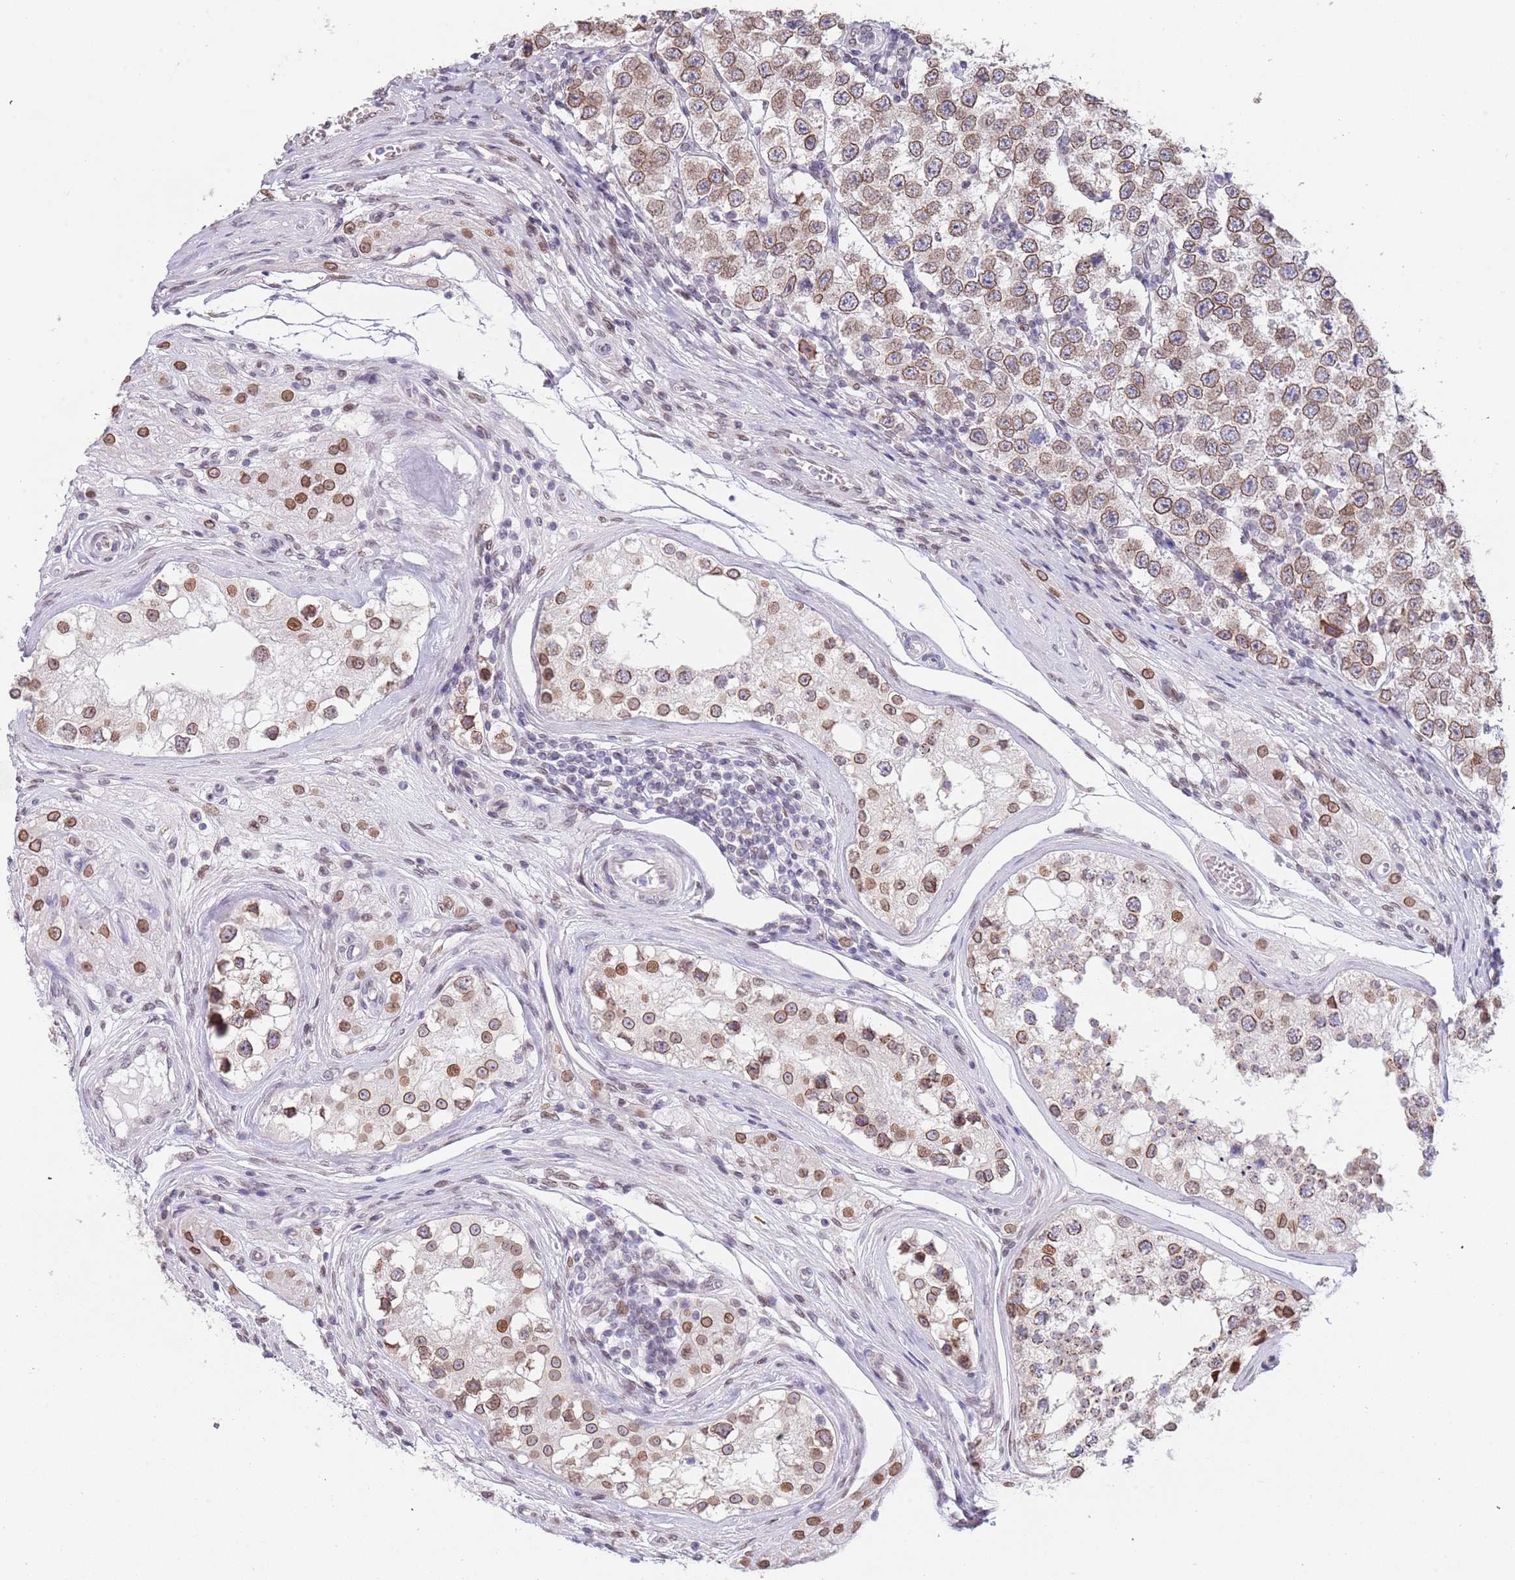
{"staining": {"intensity": "moderate", "quantity": ">75%", "location": "cytoplasmic/membranous,nuclear"}, "tissue": "testis cancer", "cell_type": "Tumor cells", "image_type": "cancer", "snomed": [{"axis": "morphology", "description": "Seminoma, NOS"}, {"axis": "topography", "description": "Testis"}], "caption": "A high-resolution photomicrograph shows immunohistochemistry staining of seminoma (testis), which reveals moderate cytoplasmic/membranous and nuclear staining in approximately >75% of tumor cells.", "gene": "KLHDC2", "patient": {"sex": "male", "age": 34}}